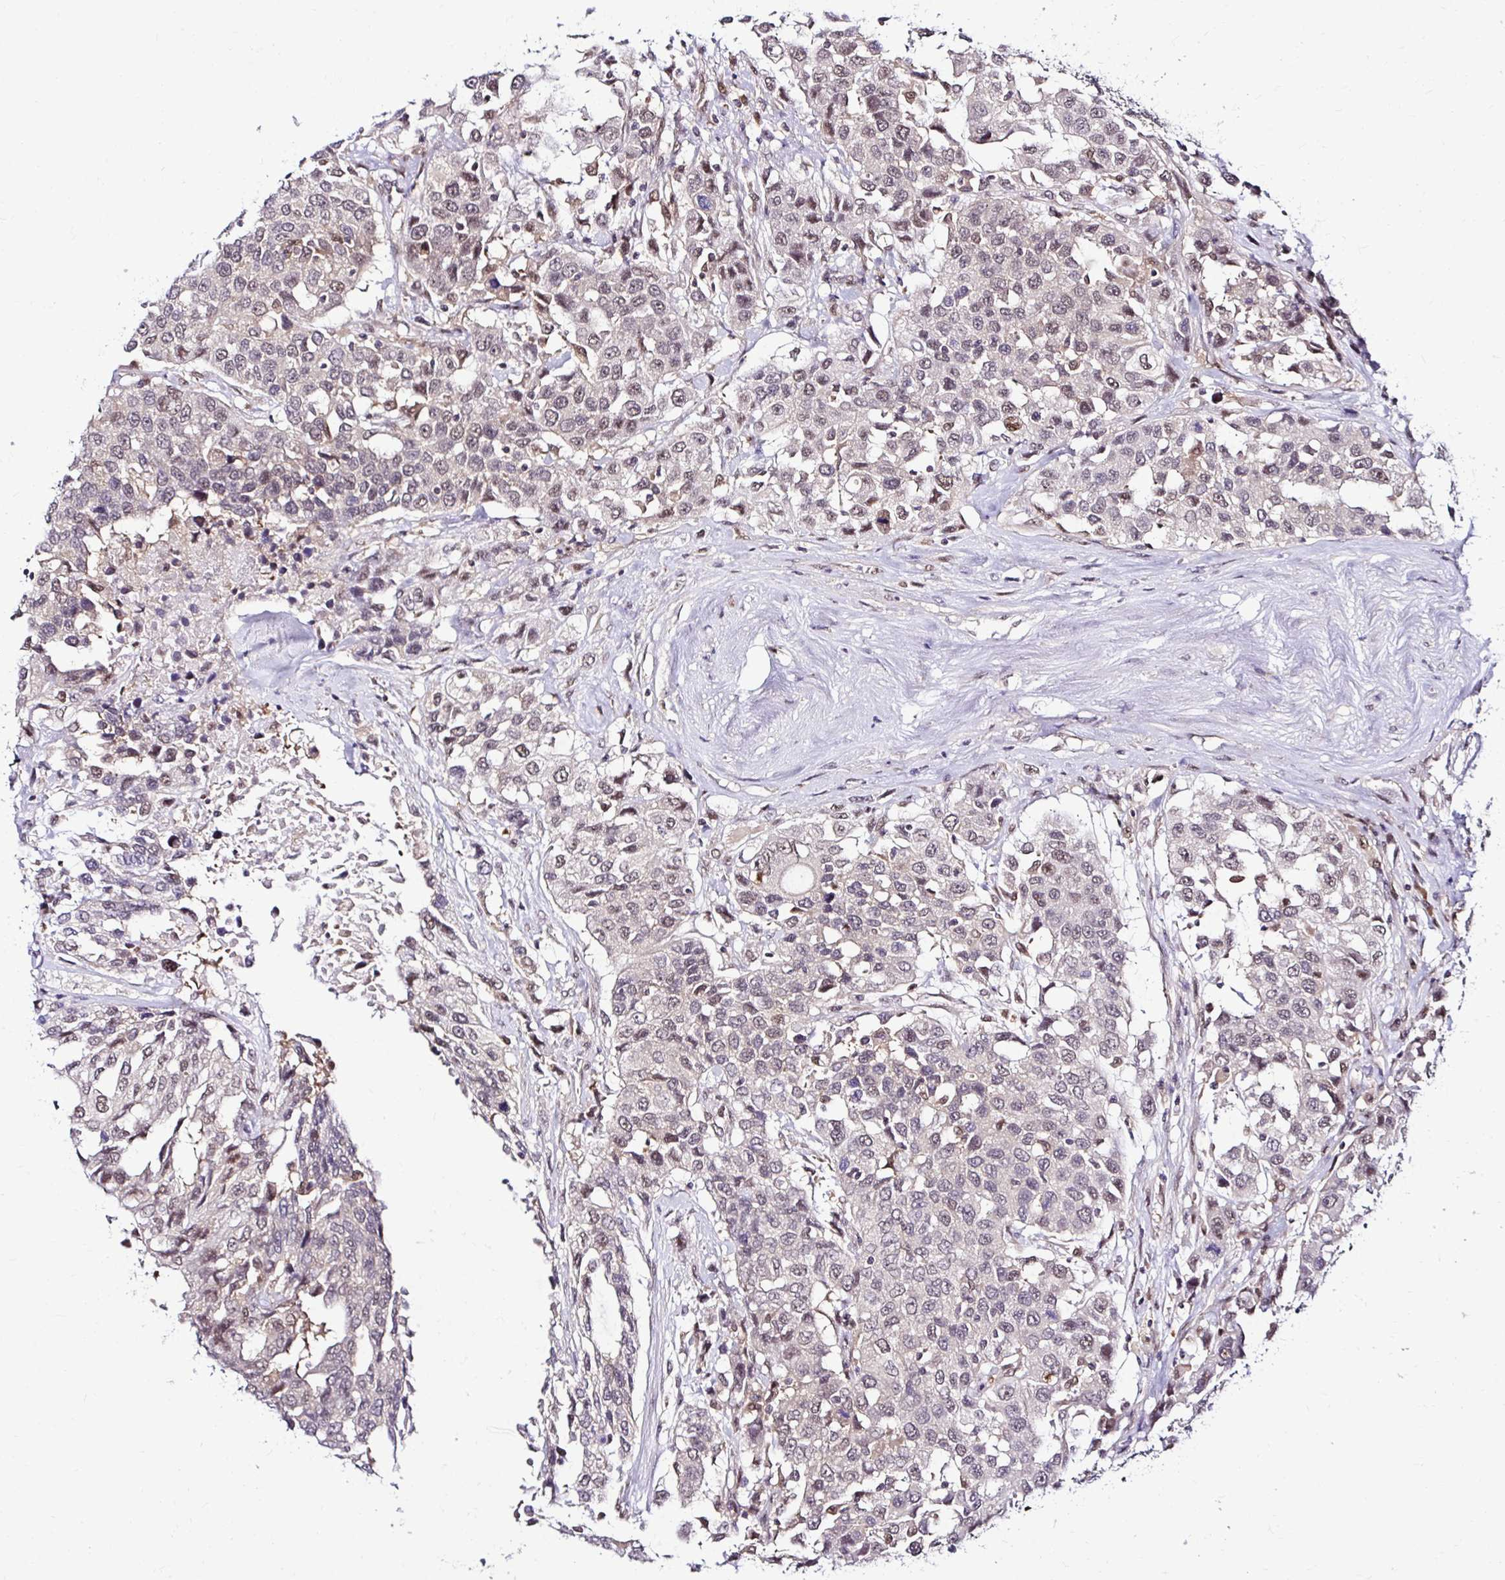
{"staining": {"intensity": "weak", "quantity": "25%-75%", "location": "cytoplasmic/membranous,nuclear"}, "tissue": "urothelial cancer", "cell_type": "Tumor cells", "image_type": "cancer", "snomed": [{"axis": "morphology", "description": "Urothelial carcinoma, High grade"}, {"axis": "topography", "description": "Urinary bladder"}], "caption": "Human urothelial cancer stained with a brown dye displays weak cytoplasmic/membranous and nuclear positive staining in about 25%-75% of tumor cells.", "gene": "PSMD3", "patient": {"sex": "female", "age": 80}}